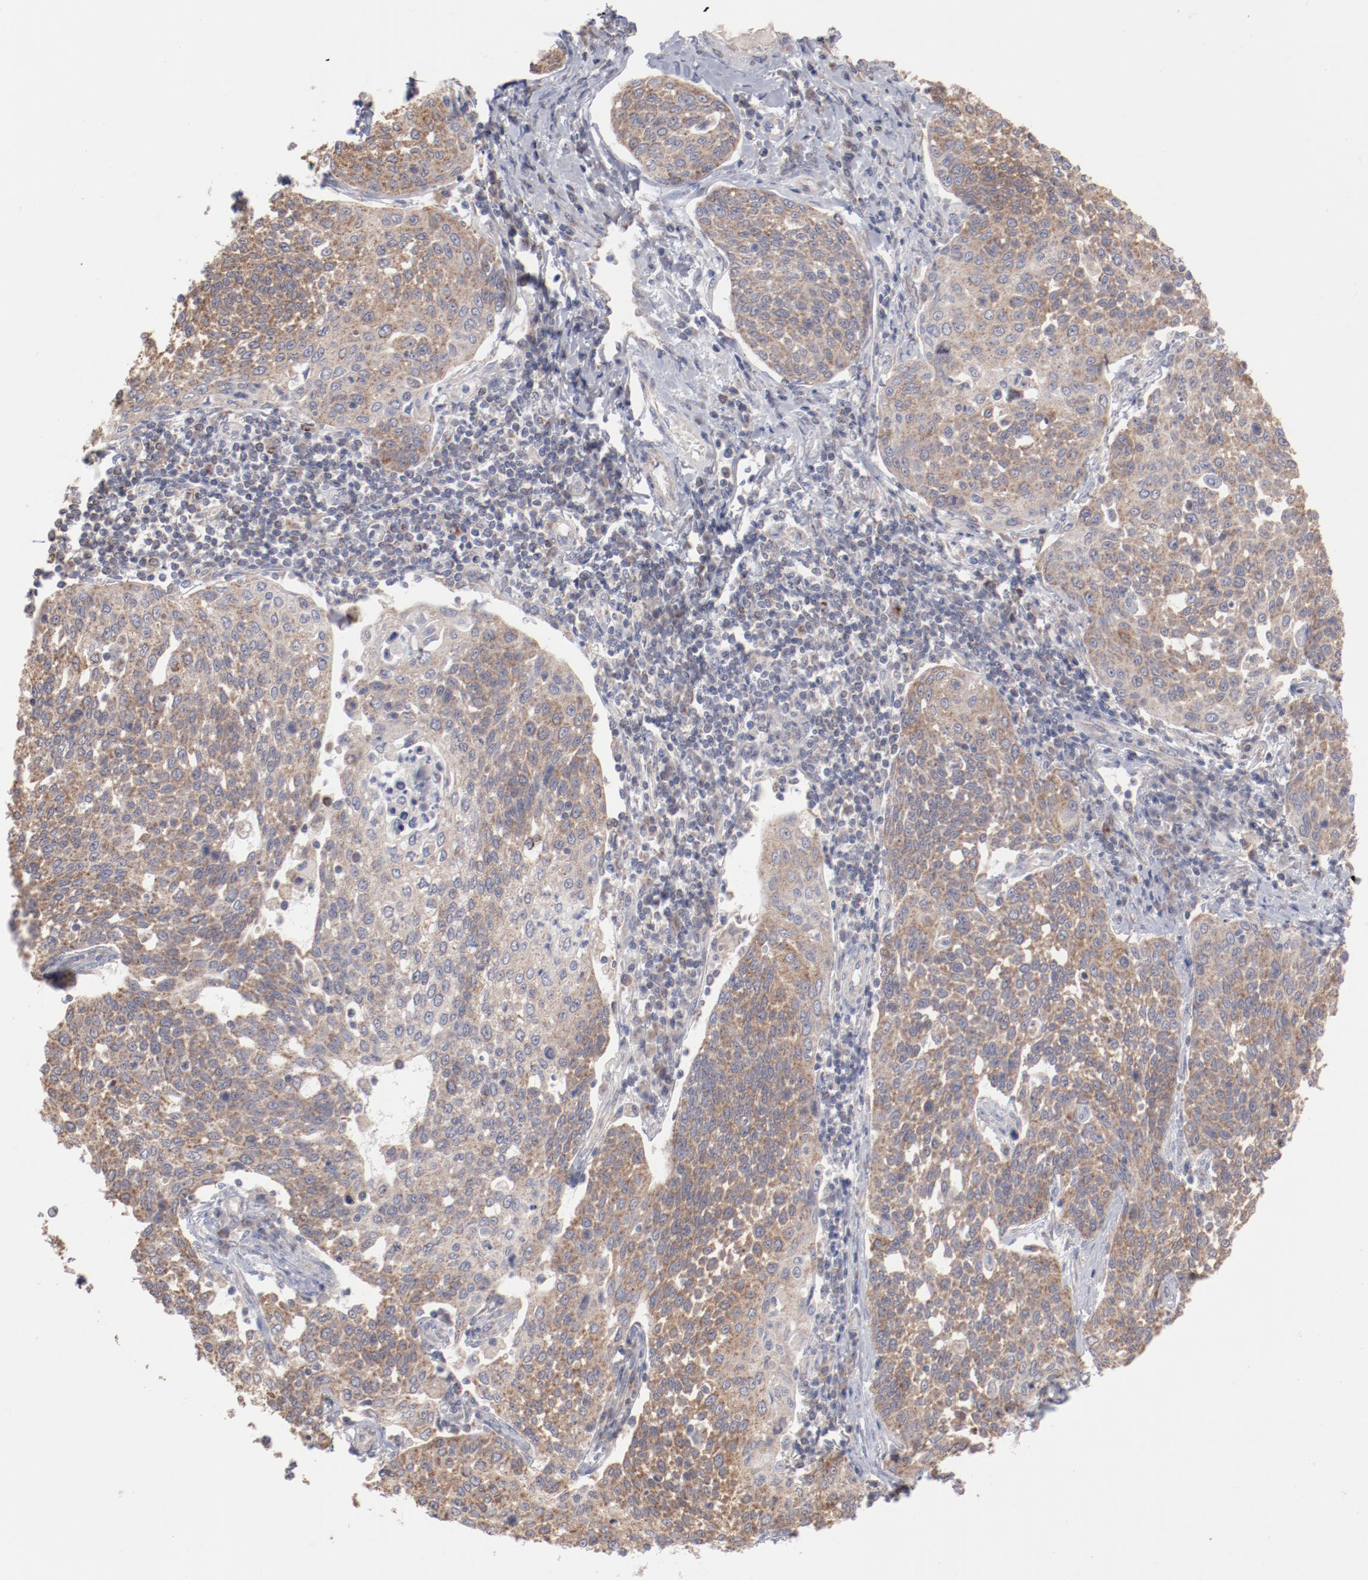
{"staining": {"intensity": "weak", "quantity": ">75%", "location": "cytoplasmic/membranous"}, "tissue": "cervical cancer", "cell_type": "Tumor cells", "image_type": "cancer", "snomed": [{"axis": "morphology", "description": "Squamous cell carcinoma, NOS"}, {"axis": "topography", "description": "Cervix"}], "caption": "Weak cytoplasmic/membranous protein staining is seen in about >75% of tumor cells in cervical squamous cell carcinoma. Using DAB (3,3'-diaminobenzidine) (brown) and hematoxylin (blue) stains, captured at high magnification using brightfield microscopy.", "gene": "PPFIBP2", "patient": {"sex": "female", "age": 34}}